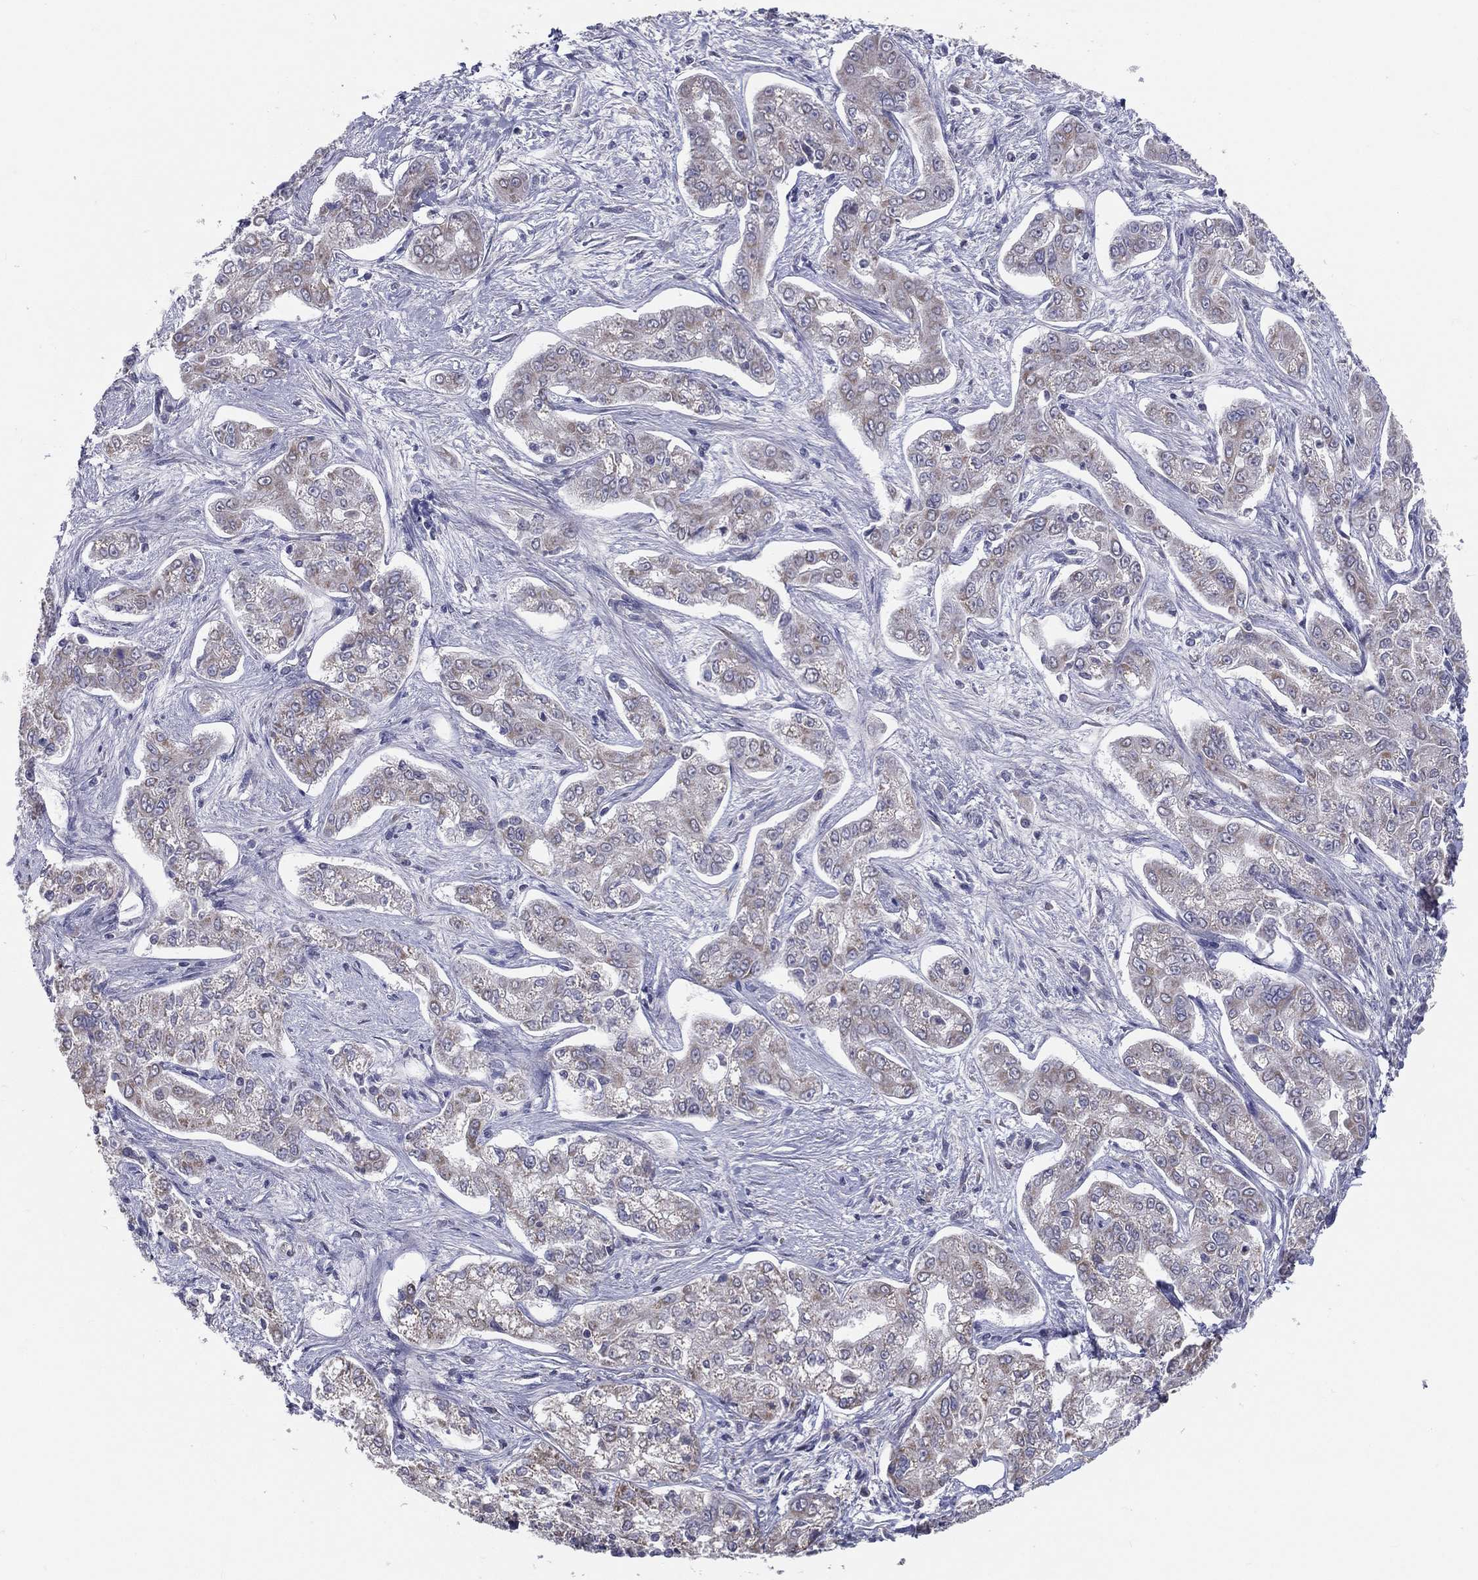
{"staining": {"intensity": "negative", "quantity": "none", "location": "none"}, "tissue": "liver cancer", "cell_type": "Tumor cells", "image_type": "cancer", "snomed": [{"axis": "morphology", "description": "Cholangiocarcinoma"}, {"axis": "topography", "description": "Liver"}], "caption": "A histopathology image of human liver cancer (cholangiocarcinoma) is negative for staining in tumor cells. The staining is performed using DAB (3,3'-diaminobenzidine) brown chromogen with nuclei counter-stained in using hematoxylin.", "gene": "PCSK1", "patient": {"sex": "female", "age": 47}}